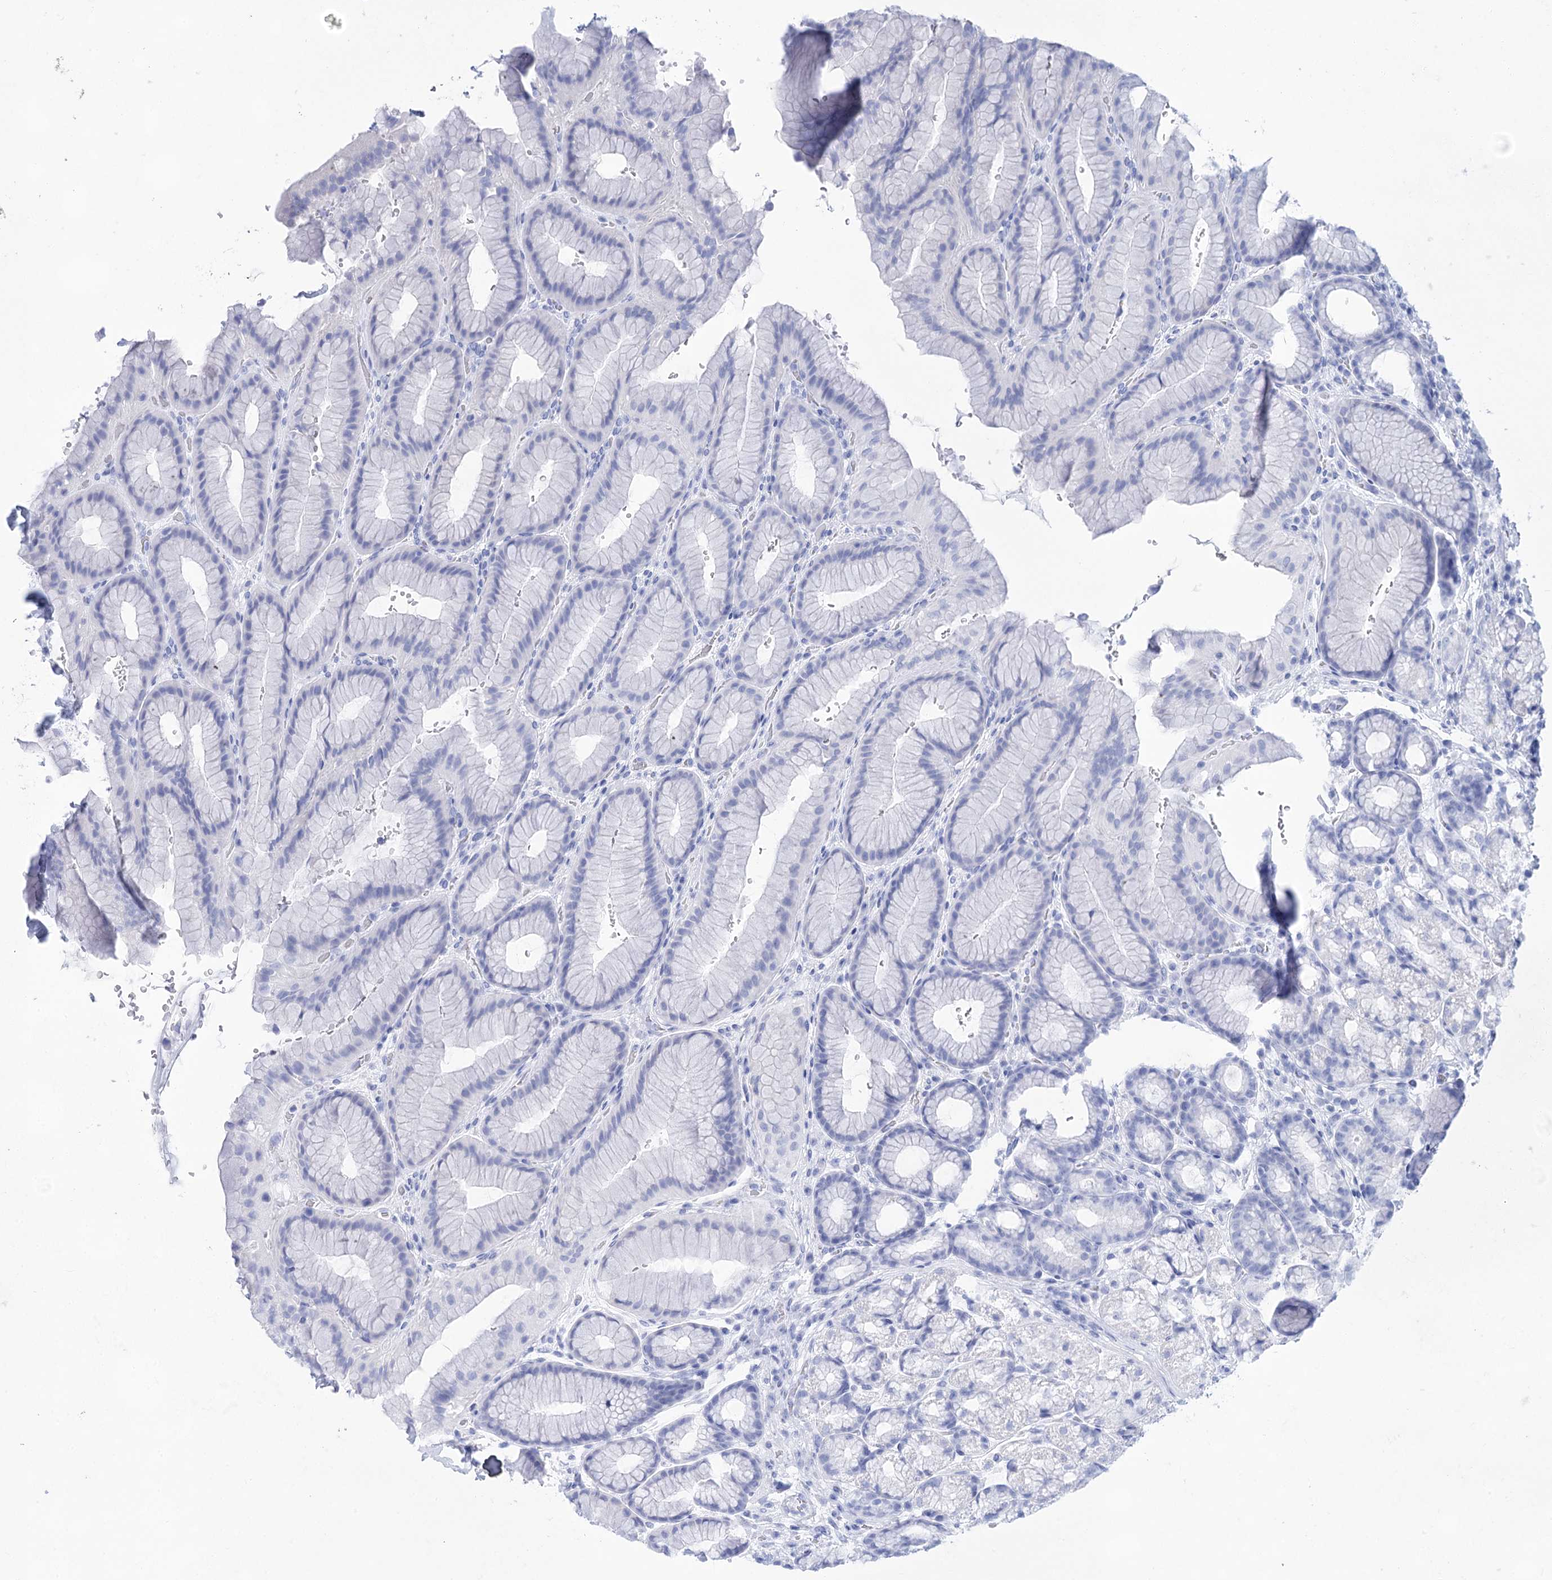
{"staining": {"intensity": "negative", "quantity": "none", "location": "none"}, "tissue": "stomach", "cell_type": "Glandular cells", "image_type": "normal", "snomed": [{"axis": "morphology", "description": "Normal tissue, NOS"}, {"axis": "morphology", "description": "Adenocarcinoma, NOS"}, {"axis": "topography", "description": "Stomach"}], "caption": "Immunohistochemistry (IHC) of normal stomach exhibits no staining in glandular cells. The staining was performed using DAB (3,3'-diaminobenzidine) to visualize the protein expression in brown, while the nuclei were stained in blue with hematoxylin (Magnification: 20x).", "gene": "LALBA", "patient": {"sex": "male", "age": 57}}